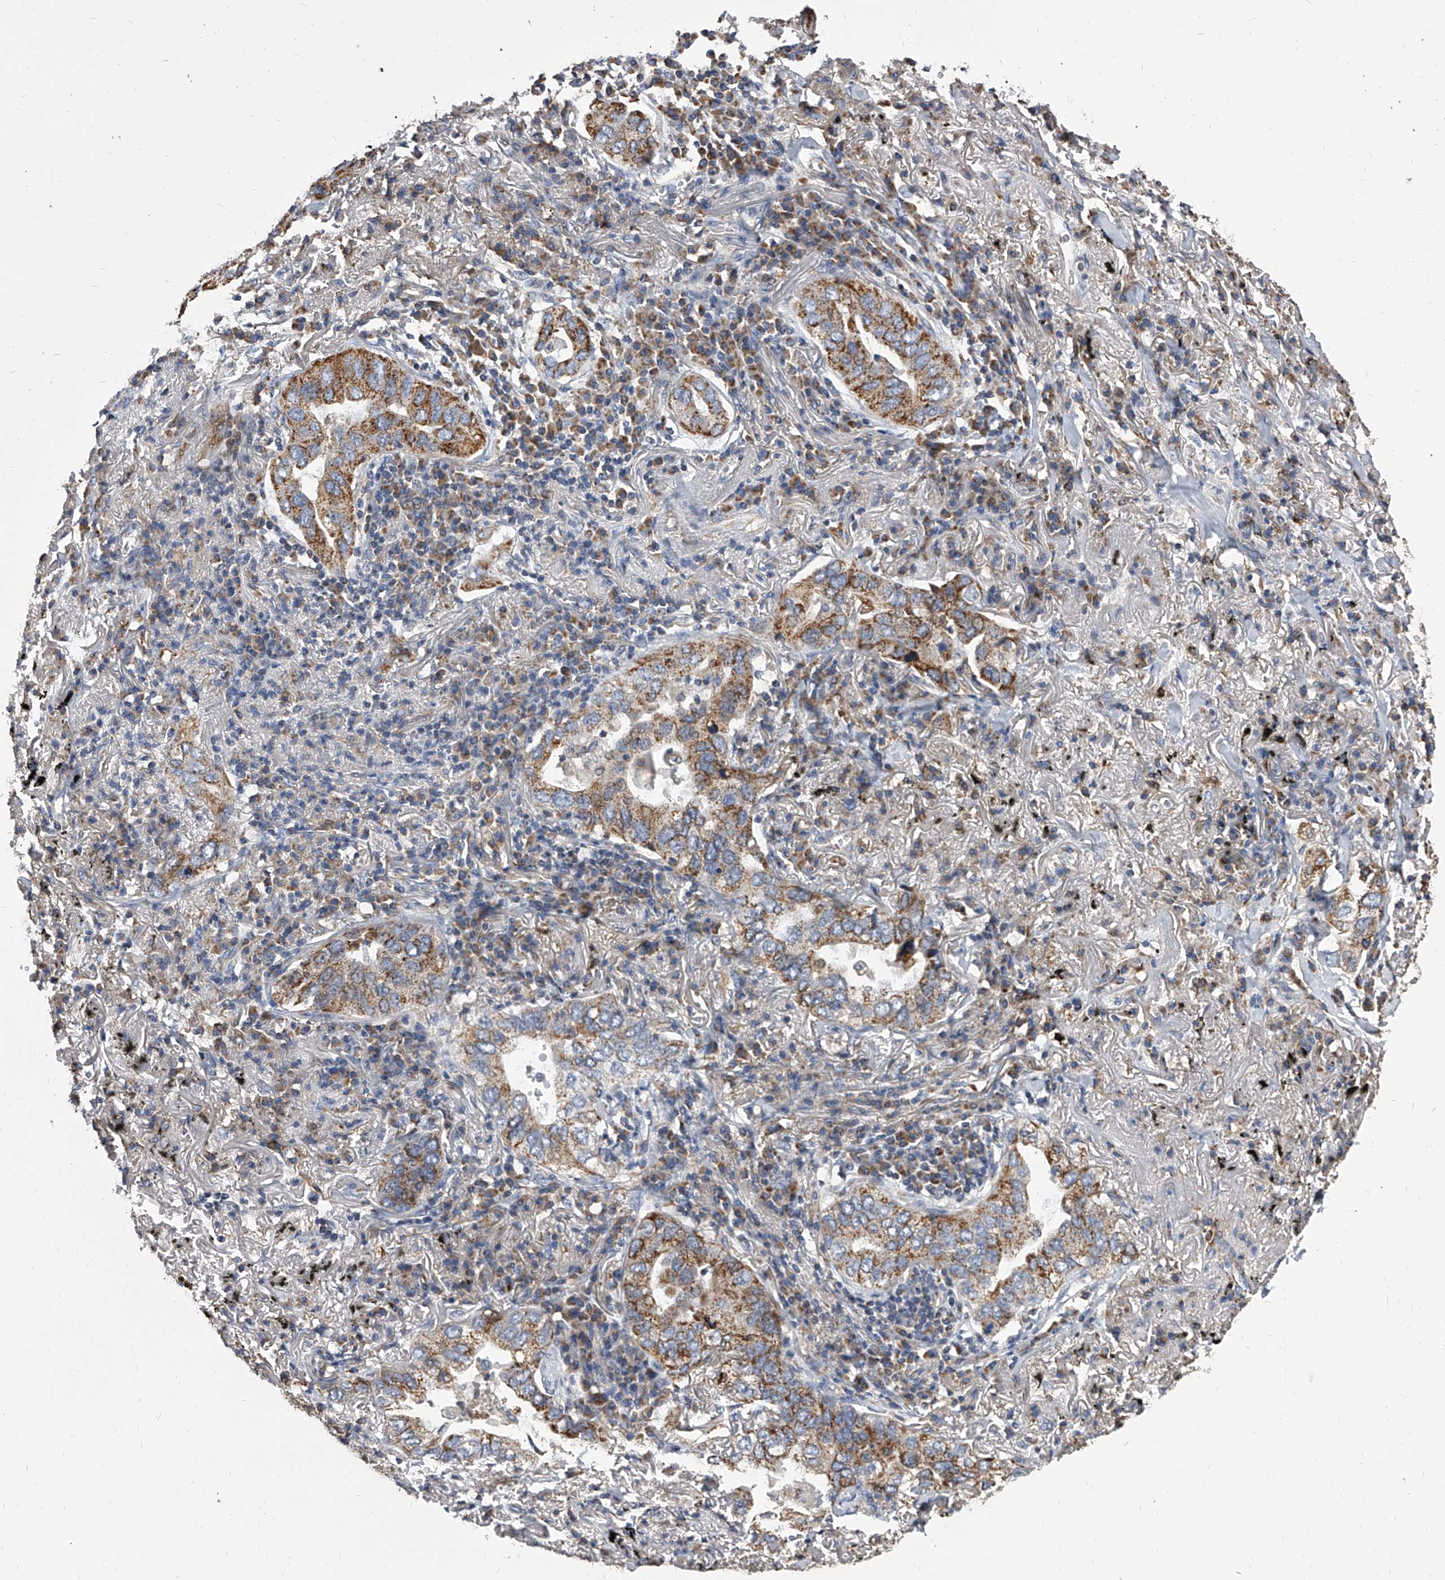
{"staining": {"intensity": "moderate", "quantity": ">75%", "location": "cytoplasmic/membranous"}, "tissue": "lung cancer", "cell_type": "Tumor cells", "image_type": "cancer", "snomed": [{"axis": "morphology", "description": "Adenocarcinoma, NOS"}, {"axis": "topography", "description": "Lung"}], "caption": "Adenocarcinoma (lung) stained with a brown dye exhibits moderate cytoplasmic/membranous positive staining in approximately >75% of tumor cells.", "gene": "MRPL28", "patient": {"sex": "male", "age": 65}}